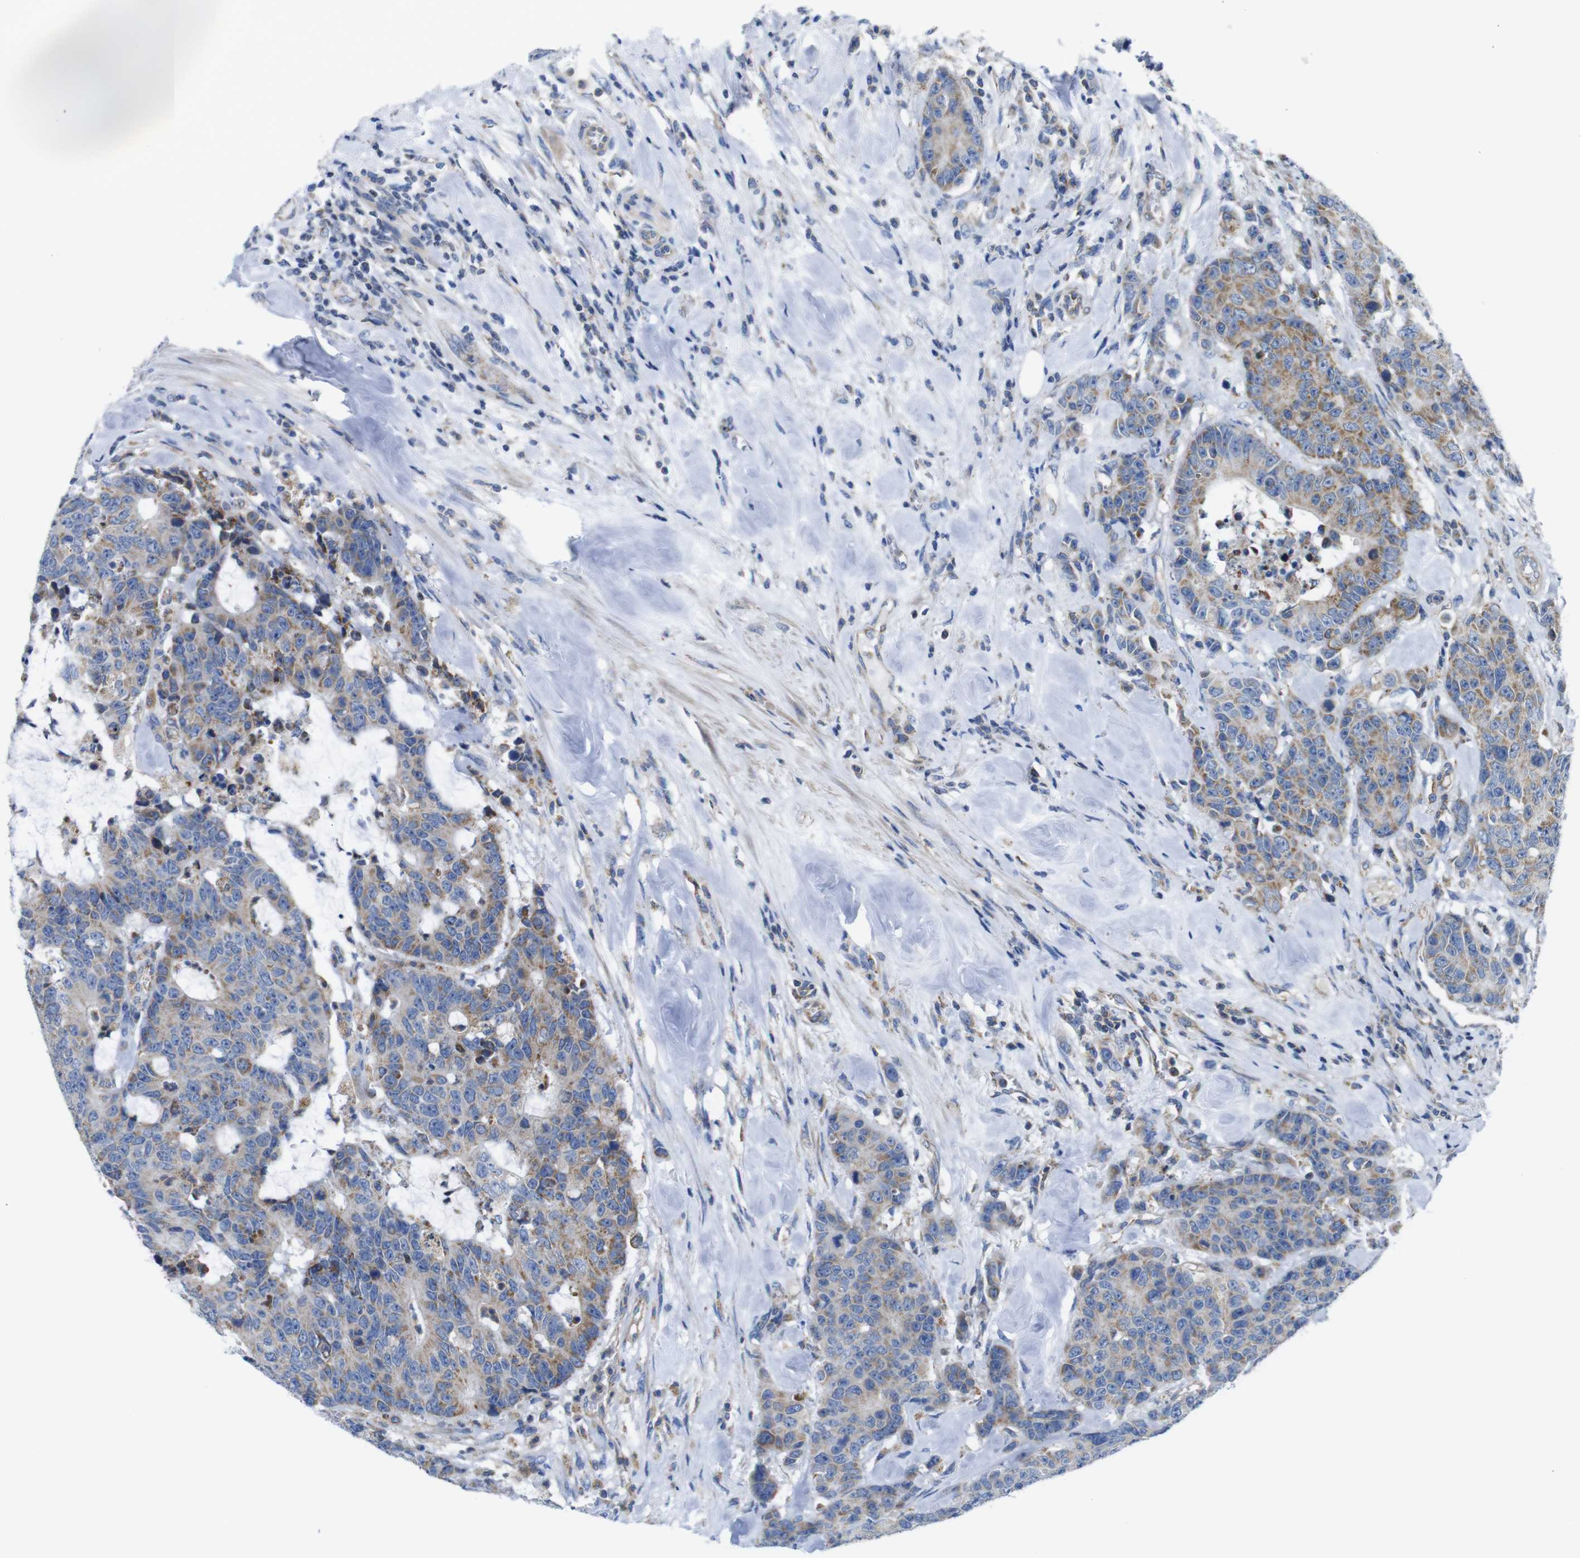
{"staining": {"intensity": "moderate", "quantity": "25%-75%", "location": "cytoplasmic/membranous"}, "tissue": "colorectal cancer", "cell_type": "Tumor cells", "image_type": "cancer", "snomed": [{"axis": "morphology", "description": "Adenocarcinoma, NOS"}, {"axis": "topography", "description": "Colon"}], "caption": "Immunohistochemistry (IHC) image of neoplastic tissue: colorectal adenocarcinoma stained using immunohistochemistry (IHC) displays medium levels of moderate protein expression localized specifically in the cytoplasmic/membranous of tumor cells, appearing as a cytoplasmic/membranous brown color.", "gene": "PDCD1LG2", "patient": {"sex": "female", "age": 86}}